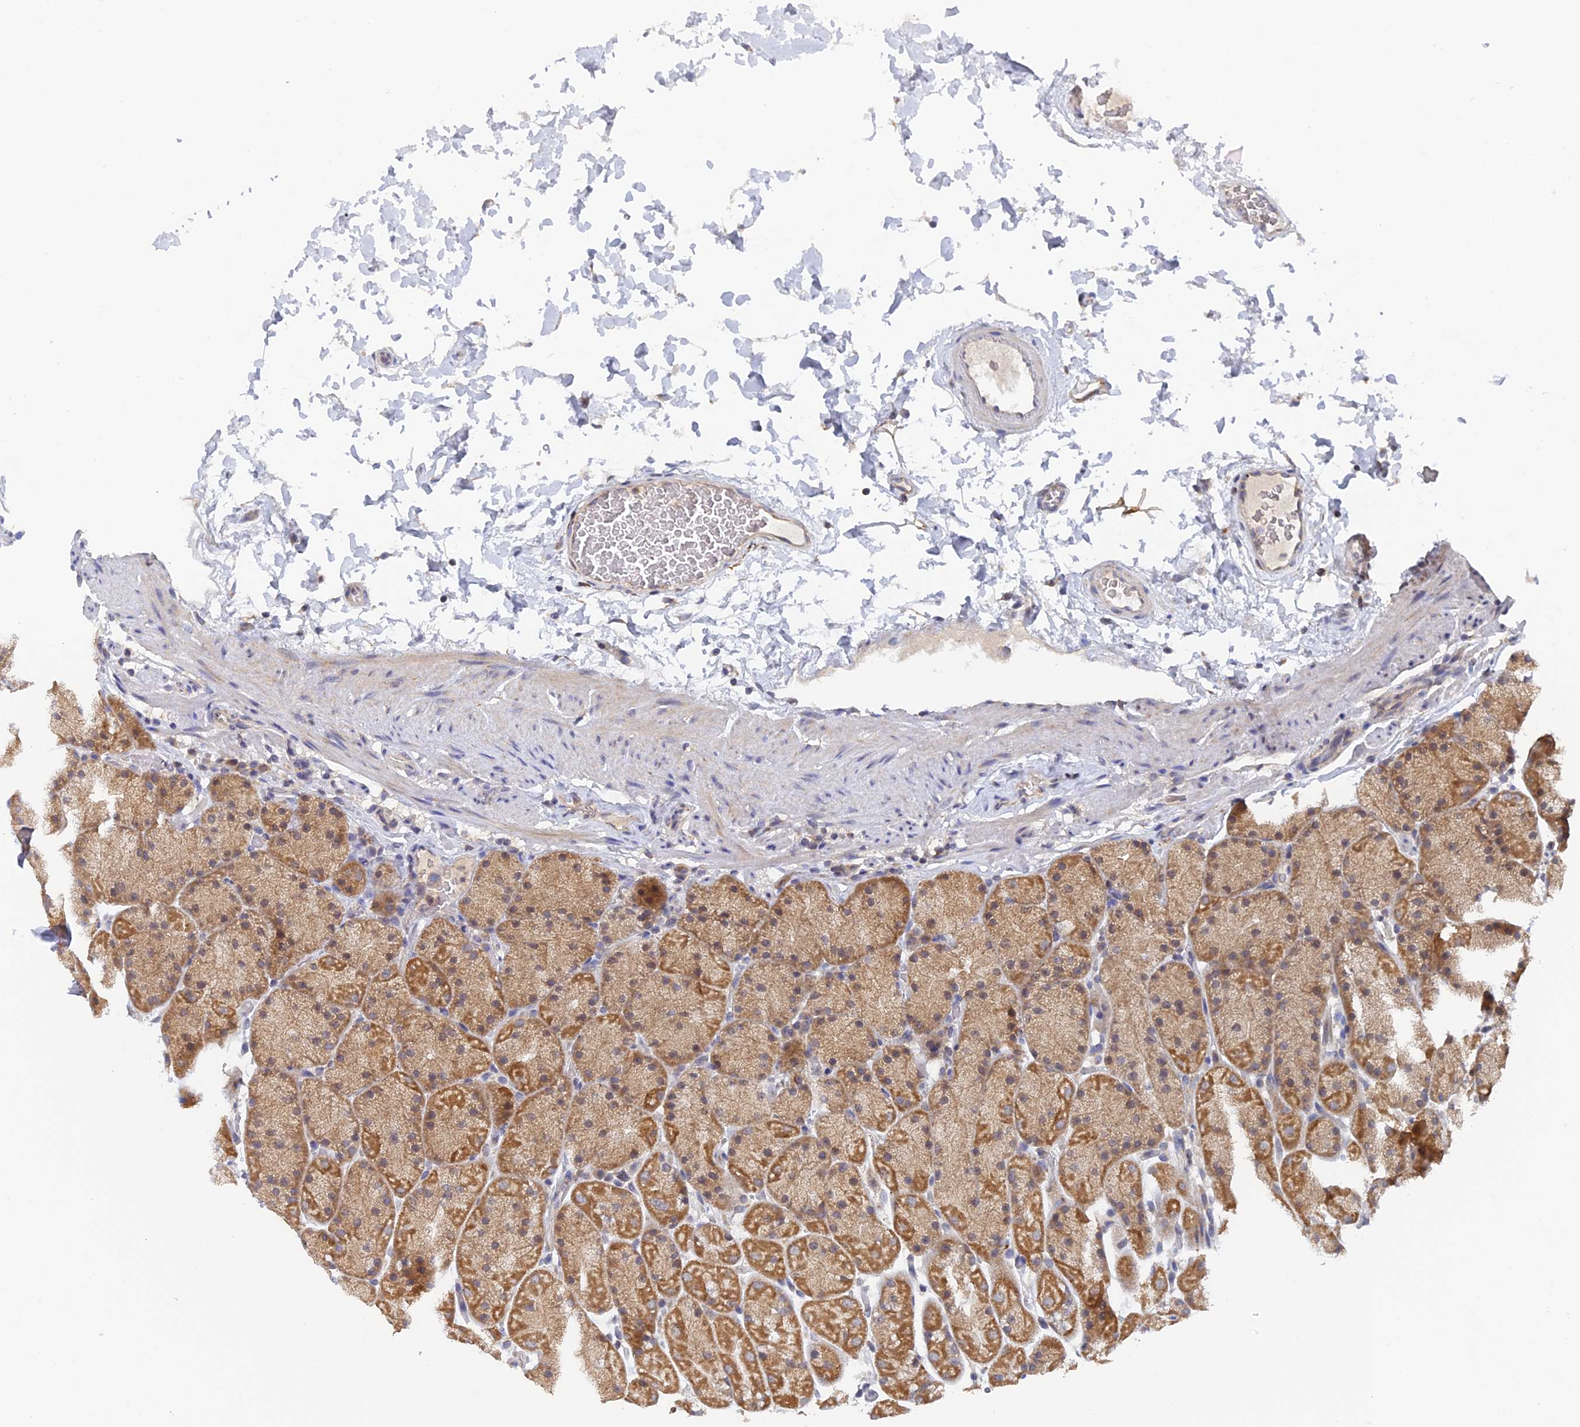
{"staining": {"intensity": "moderate", "quantity": ">75%", "location": "cytoplasmic/membranous,nuclear"}, "tissue": "stomach", "cell_type": "Glandular cells", "image_type": "normal", "snomed": [{"axis": "morphology", "description": "Normal tissue, NOS"}, {"axis": "topography", "description": "Stomach, upper"}, {"axis": "topography", "description": "Stomach, lower"}], "caption": "The histopathology image exhibits immunohistochemical staining of unremarkable stomach. There is moderate cytoplasmic/membranous,nuclear expression is present in approximately >75% of glandular cells.", "gene": "MIGA2", "patient": {"sex": "male", "age": 67}}